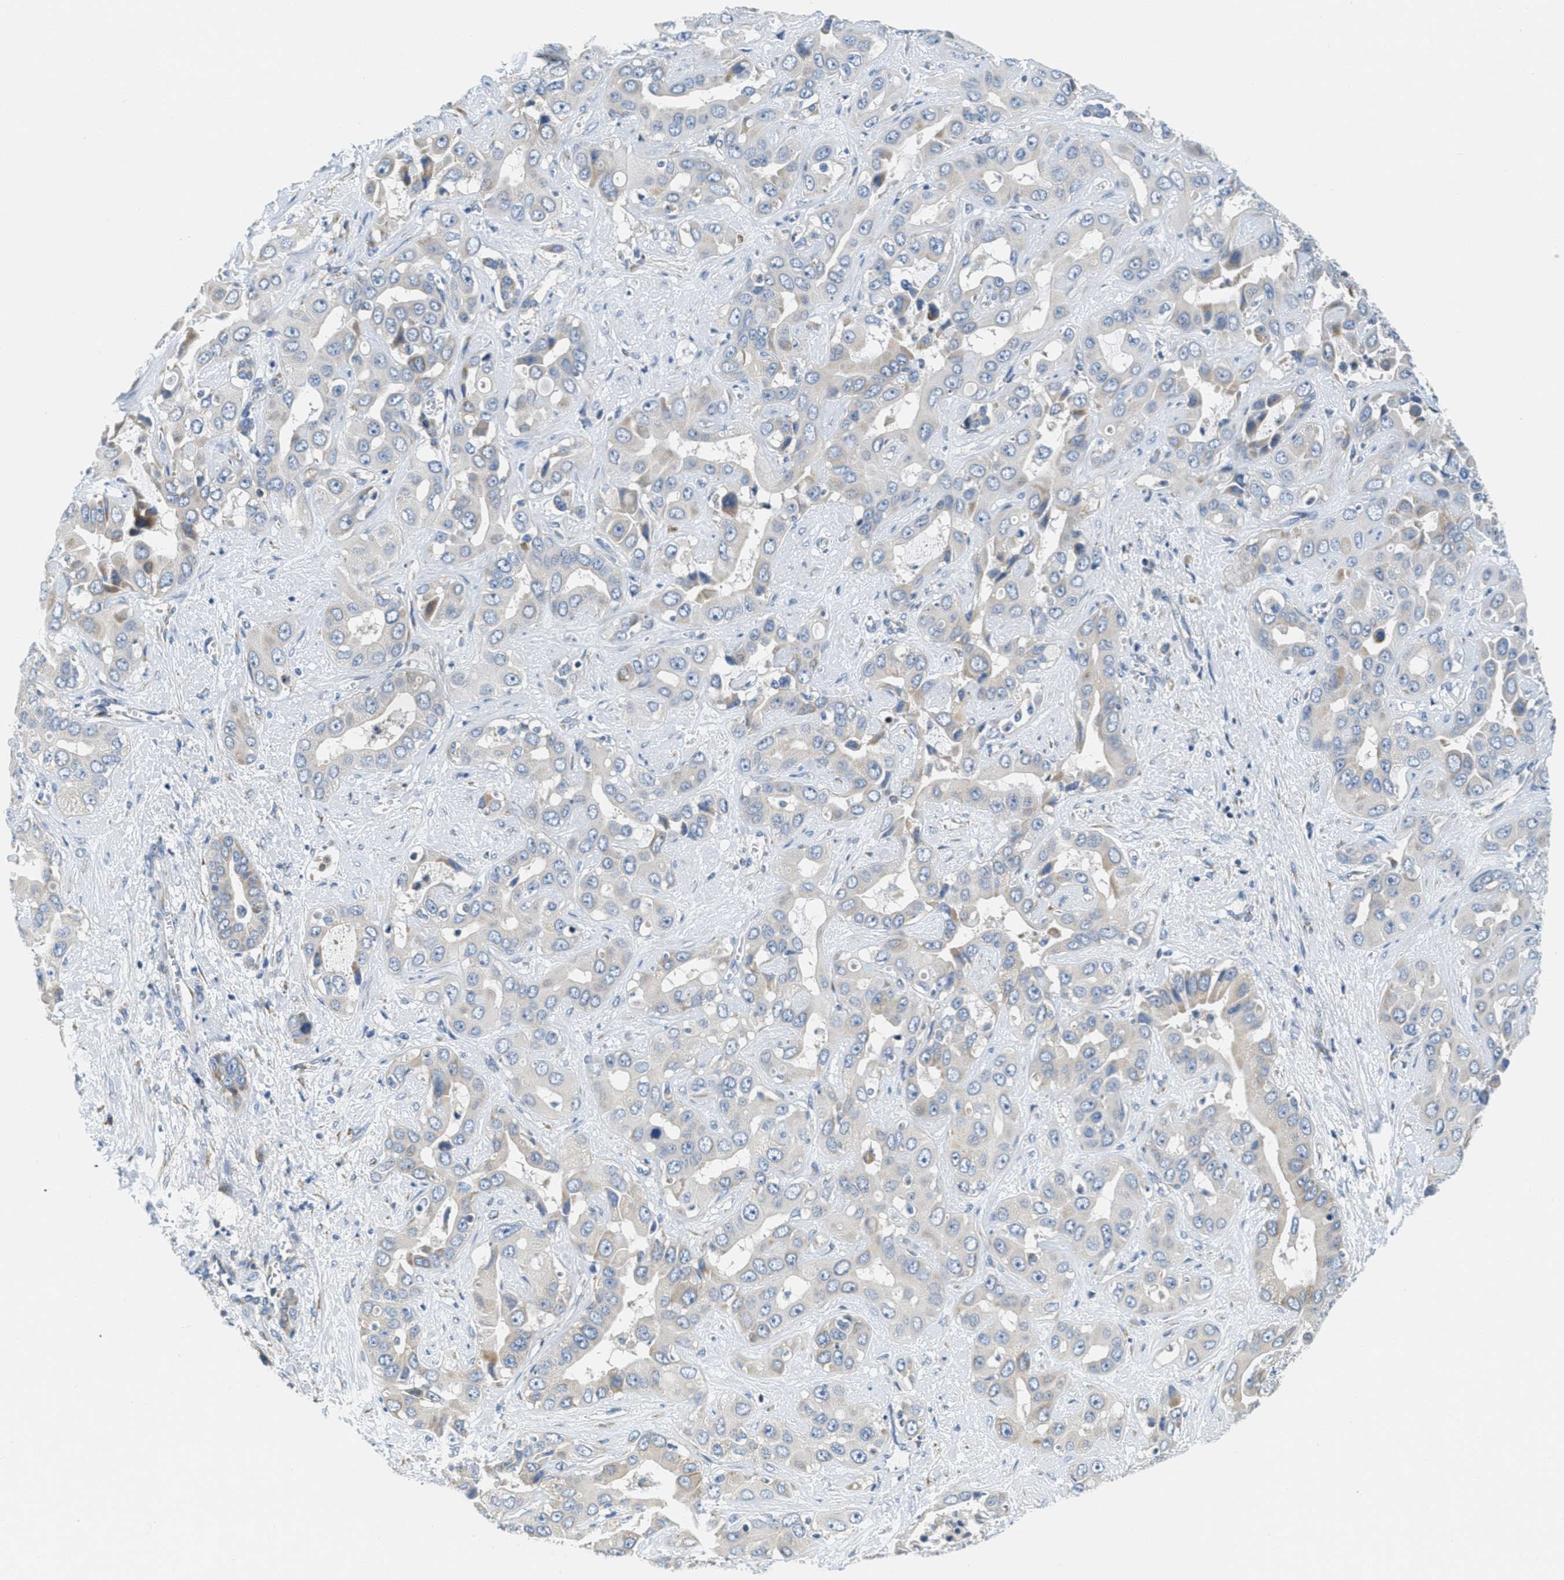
{"staining": {"intensity": "weak", "quantity": "<25%", "location": "cytoplasmic/membranous"}, "tissue": "liver cancer", "cell_type": "Tumor cells", "image_type": "cancer", "snomed": [{"axis": "morphology", "description": "Cholangiocarcinoma"}, {"axis": "topography", "description": "Liver"}], "caption": "The micrograph reveals no staining of tumor cells in cholangiocarcinoma (liver).", "gene": "CA4", "patient": {"sex": "female", "age": 52}}